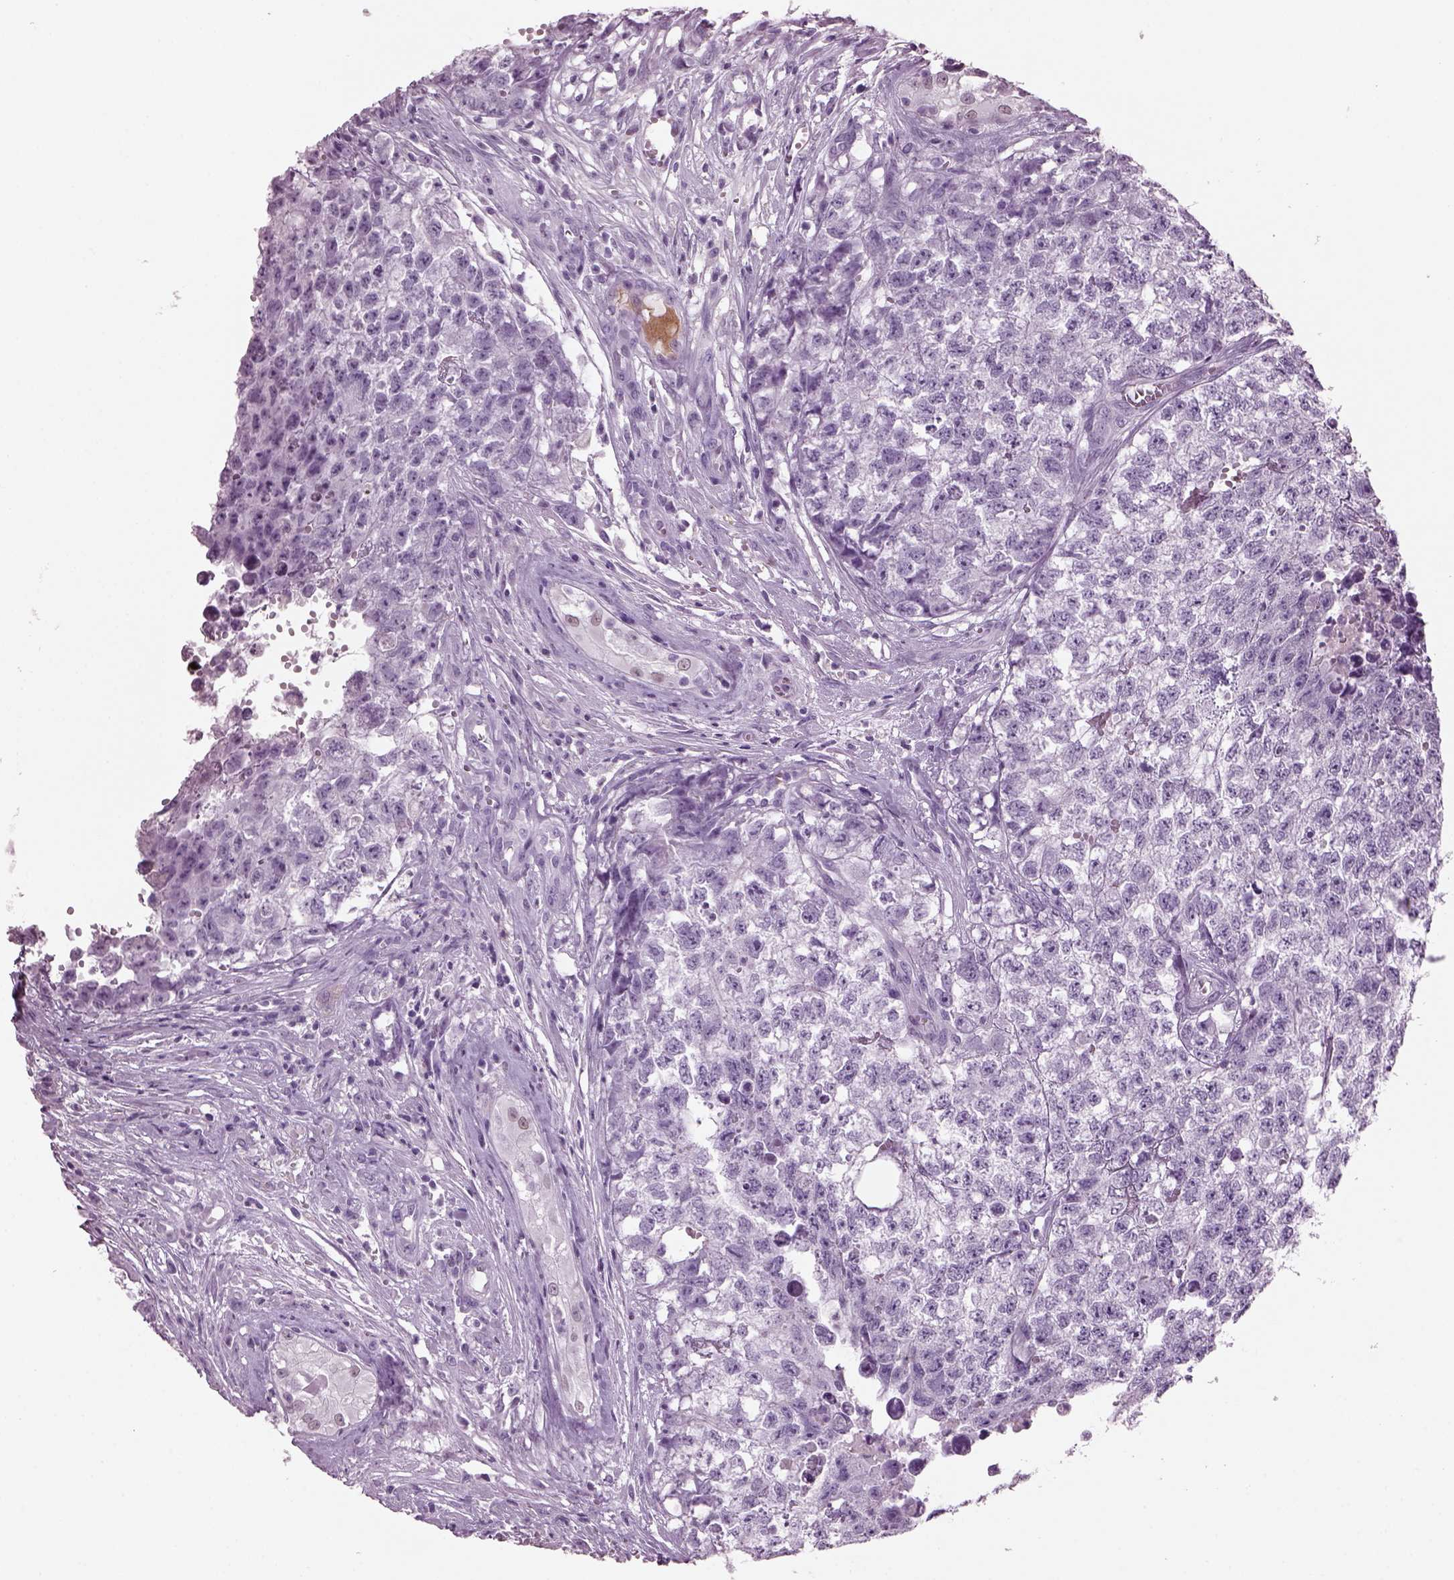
{"staining": {"intensity": "negative", "quantity": "none", "location": "none"}, "tissue": "testis cancer", "cell_type": "Tumor cells", "image_type": "cancer", "snomed": [{"axis": "morphology", "description": "Seminoma, NOS"}, {"axis": "morphology", "description": "Carcinoma, Embryonal, NOS"}, {"axis": "topography", "description": "Testis"}], "caption": "A histopathology image of human testis cancer (embryonal carcinoma) is negative for staining in tumor cells.", "gene": "KRTAP3-2", "patient": {"sex": "male", "age": 22}}